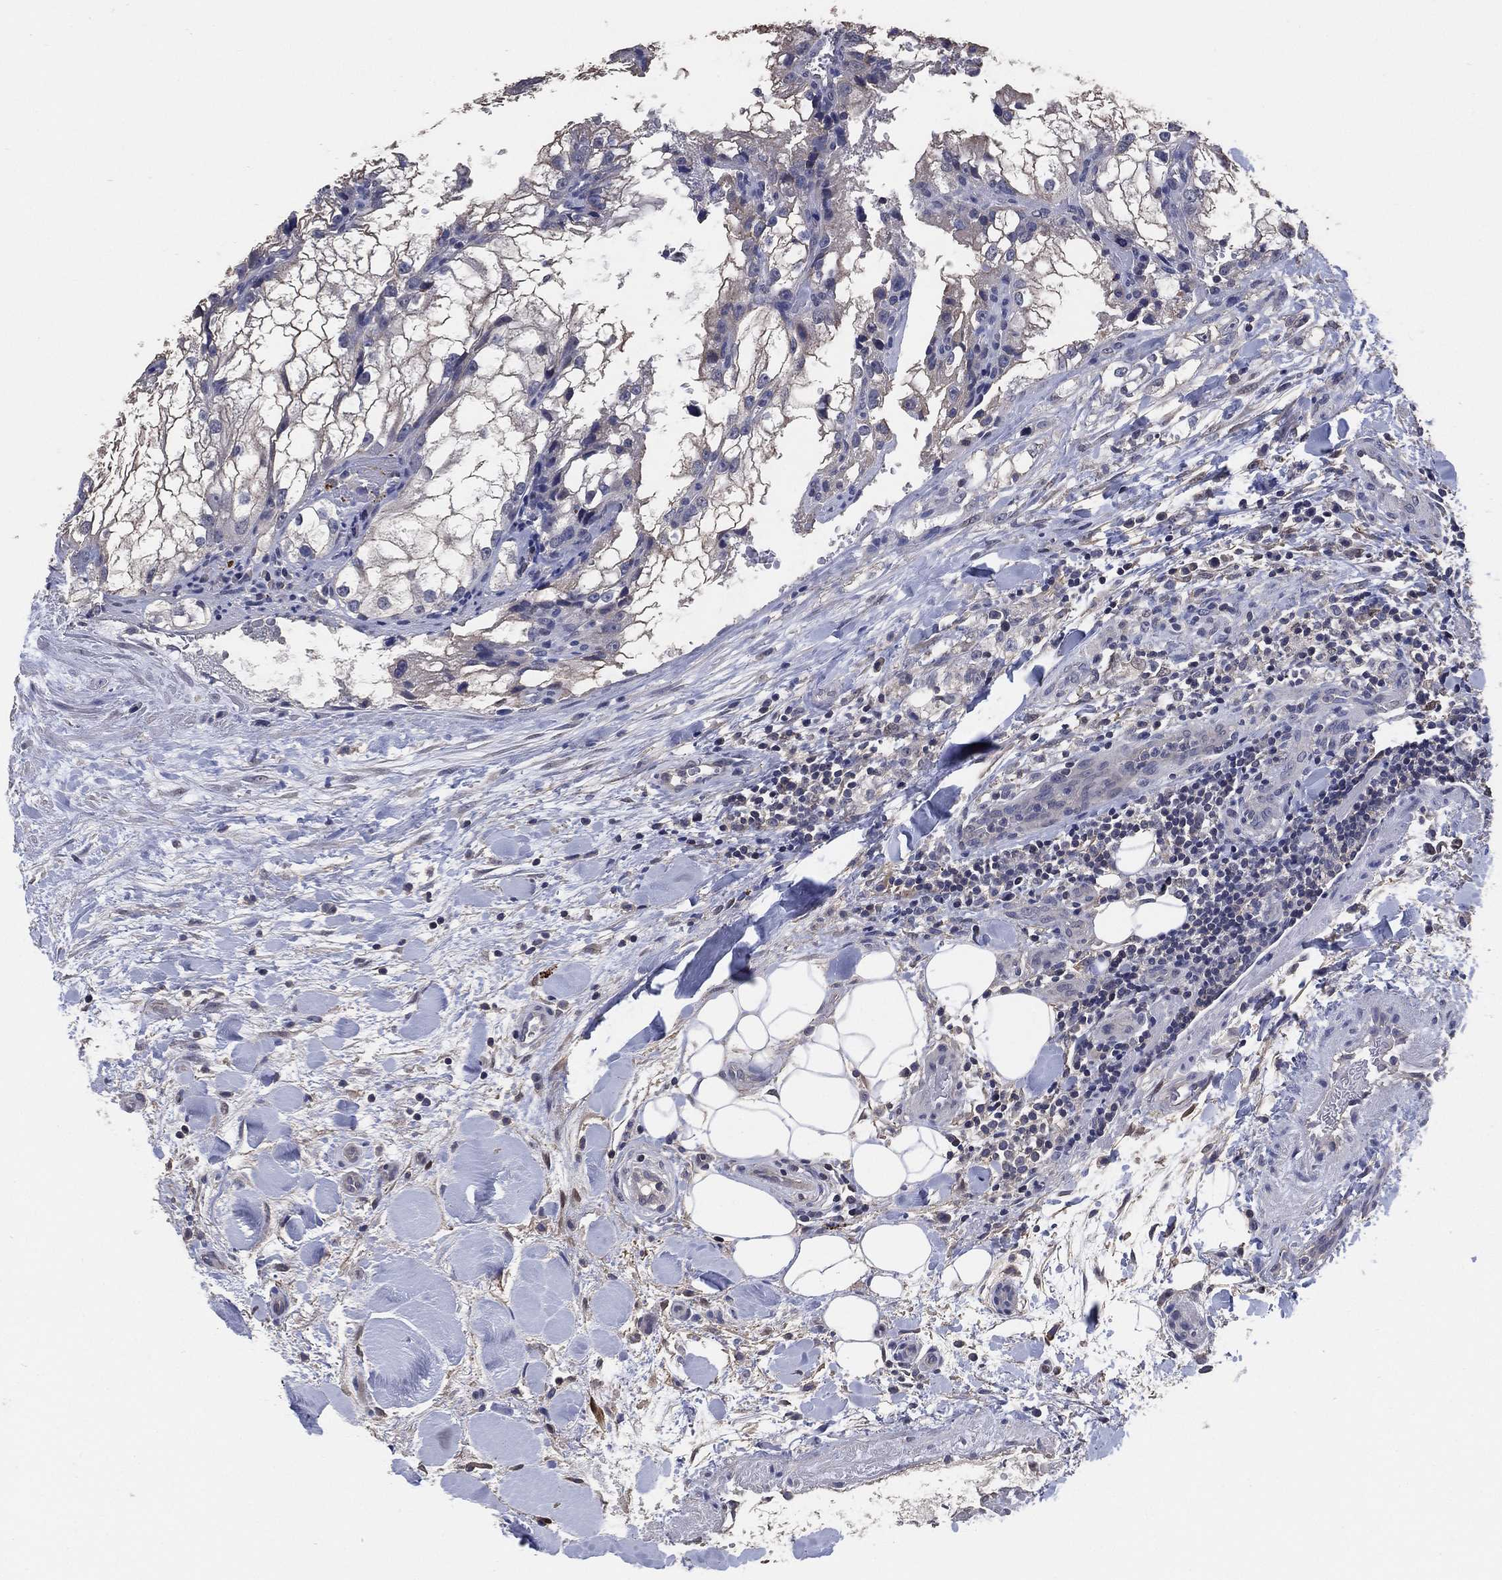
{"staining": {"intensity": "negative", "quantity": "none", "location": "none"}, "tissue": "renal cancer", "cell_type": "Tumor cells", "image_type": "cancer", "snomed": [{"axis": "morphology", "description": "Adenocarcinoma, NOS"}, {"axis": "topography", "description": "Kidney"}], "caption": "Renal adenocarcinoma was stained to show a protein in brown. There is no significant staining in tumor cells.", "gene": "KLK5", "patient": {"sex": "male", "age": 59}}